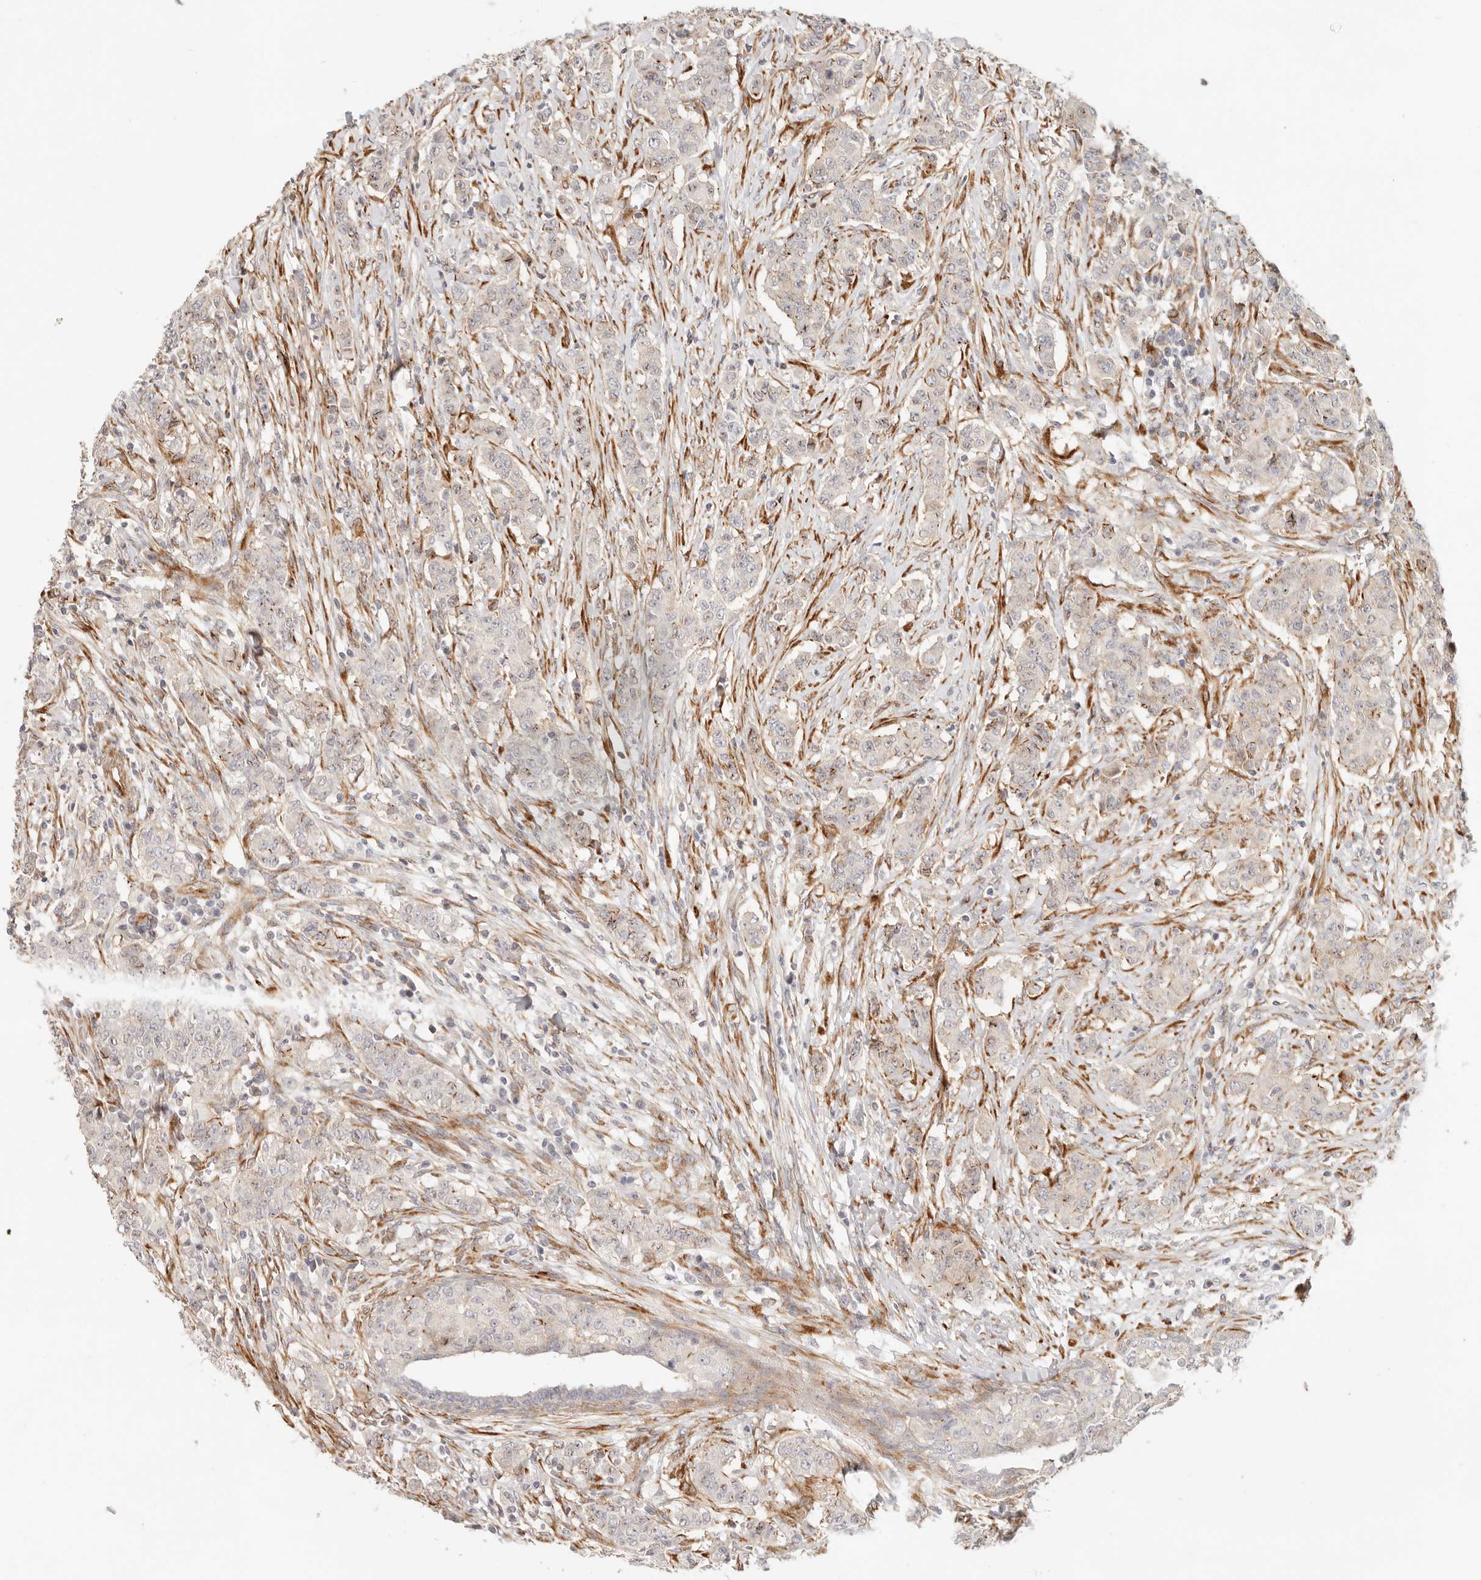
{"staining": {"intensity": "moderate", "quantity": "<25%", "location": "cytoplasmic/membranous,nuclear"}, "tissue": "breast cancer", "cell_type": "Tumor cells", "image_type": "cancer", "snomed": [{"axis": "morphology", "description": "Duct carcinoma"}, {"axis": "topography", "description": "Breast"}], "caption": "Protein expression analysis of human breast infiltrating ductal carcinoma reveals moderate cytoplasmic/membranous and nuclear positivity in about <25% of tumor cells.", "gene": "SASS6", "patient": {"sex": "female", "age": 40}}